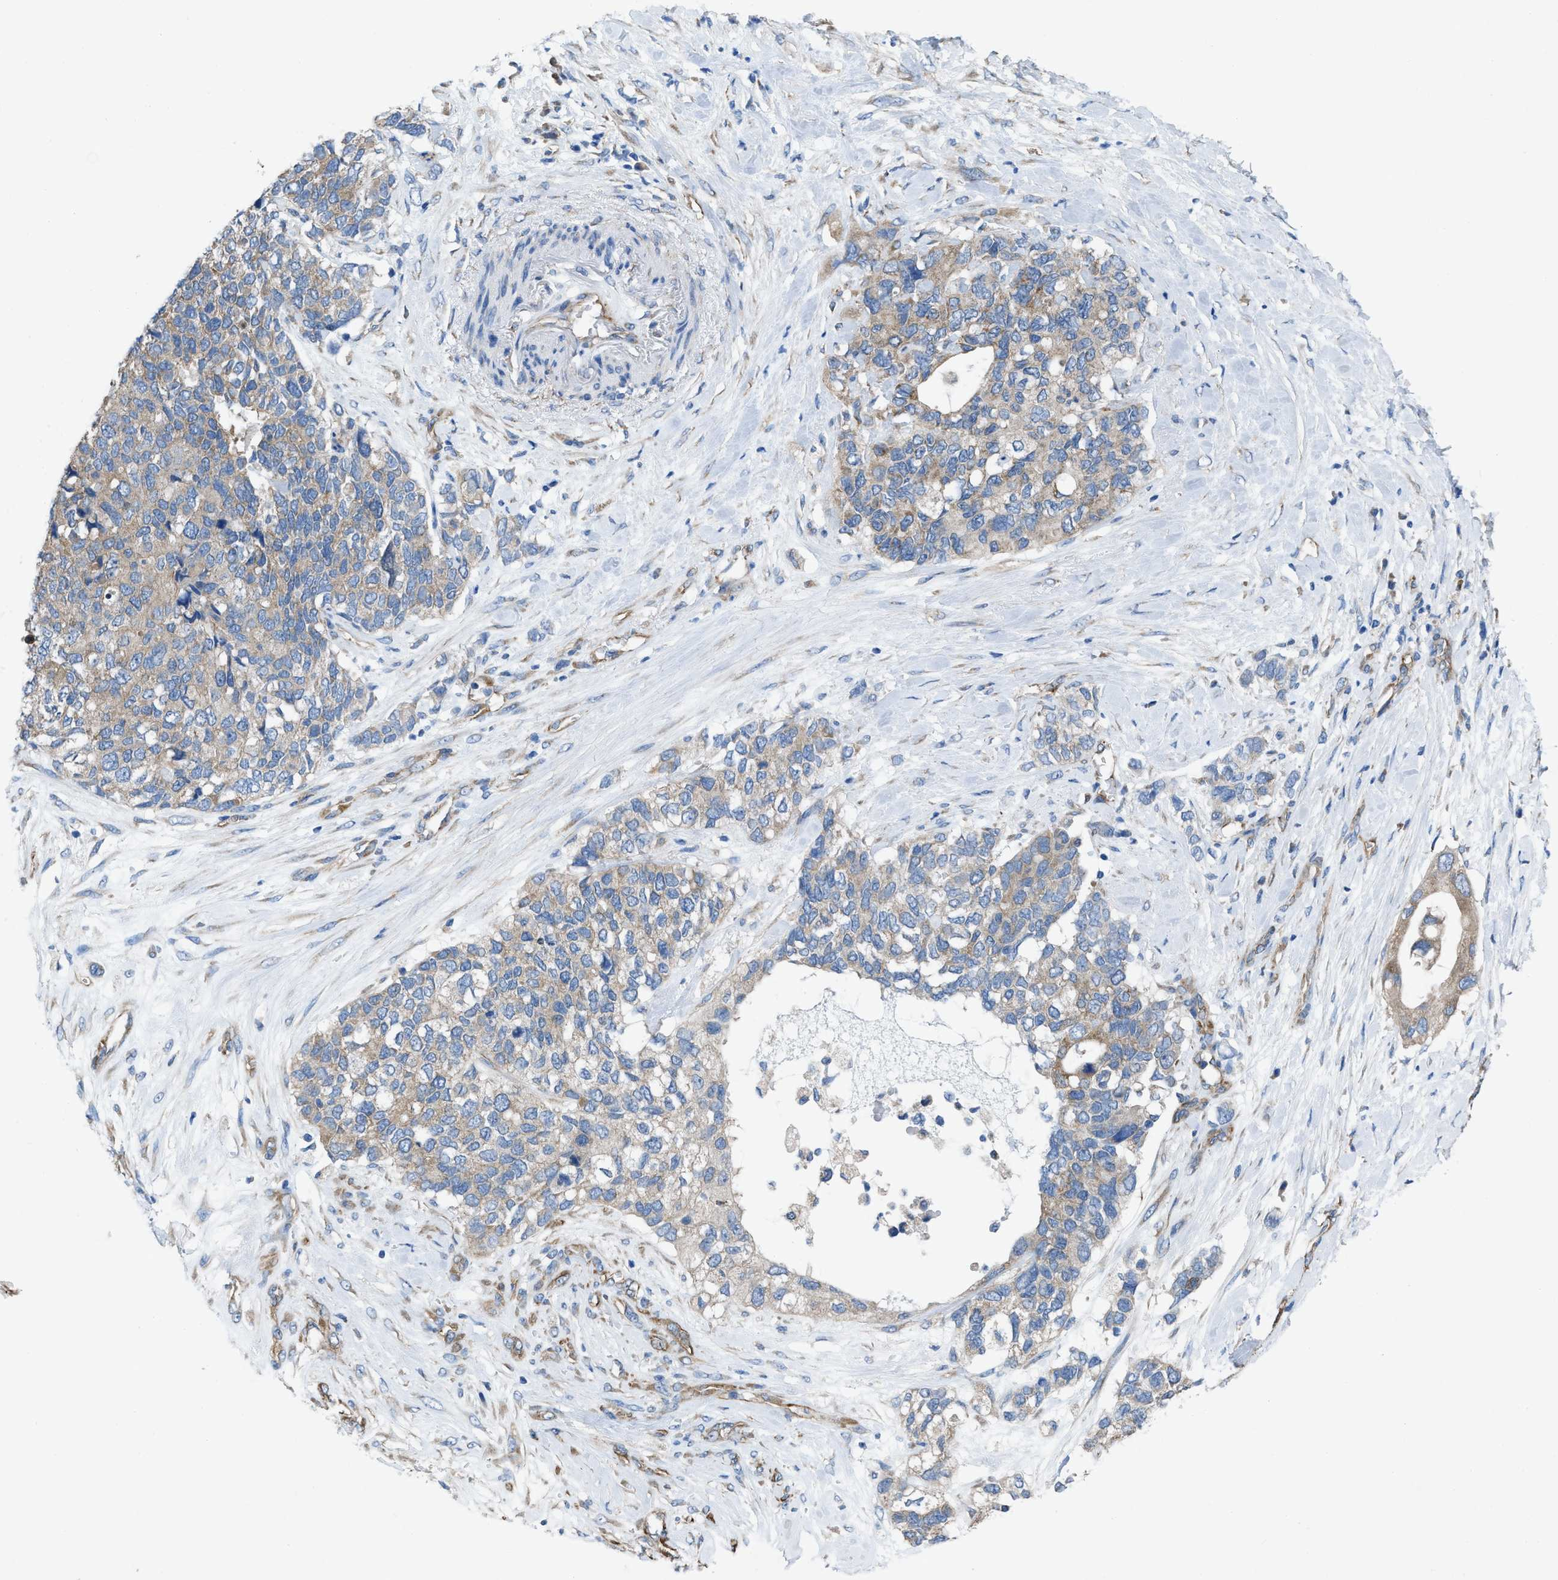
{"staining": {"intensity": "weak", "quantity": ">75%", "location": "cytoplasmic/membranous"}, "tissue": "pancreatic cancer", "cell_type": "Tumor cells", "image_type": "cancer", "snomed": [{"axis": "morphology", "description": "Adenocarcinoma, NOS"}, {"axis": "topography", "description": "Pancreas"}], "caption": "About >75% of tumor cells in pancreatic cancer reveal weak cytoplasmic/membranous protein staining as visualized by brown immunohistochemical staining.", "gene": "DOLPP1", "patient": {"sex": "female", "age": 56}}